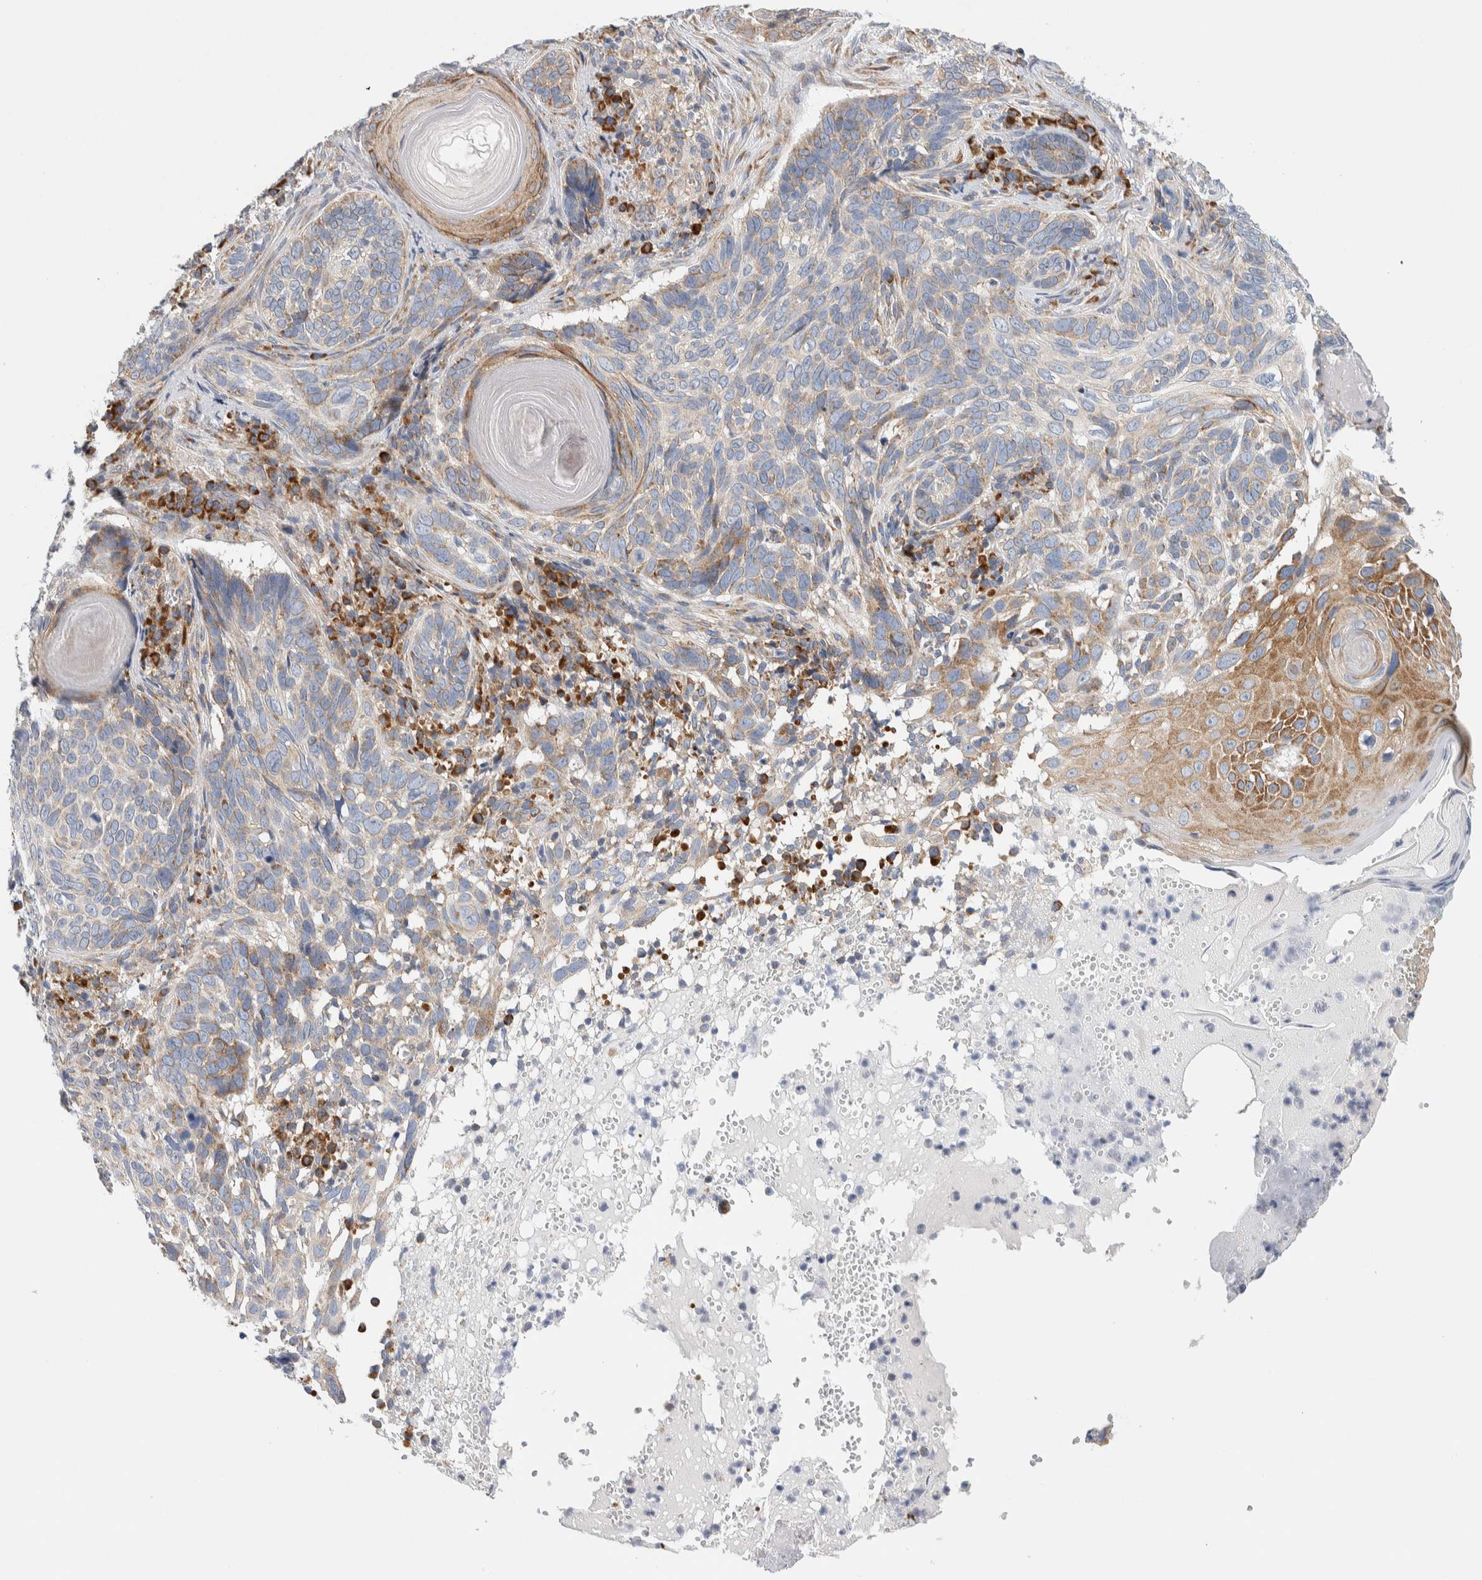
{"staining": {"intensity": "weak", "quantity": "<25%", "location": "cytoplasmic/membranous"}, "tissue": "skin cancer", "cell_type": "Tumor cells", "image_type": "cancer", "snomed": [{"axis": "morphology", "description": "Basal cell carcinoma"}, {"axis": "topography", "description": "Skin"}], "caption": "Skin cancer (basal cell carcinoma) stained for a protein using immunohistochemistry (IHC) displays no expression tumor cells.", "gene": "RACK1", "patient": {"sex": "female", "age": 89}}